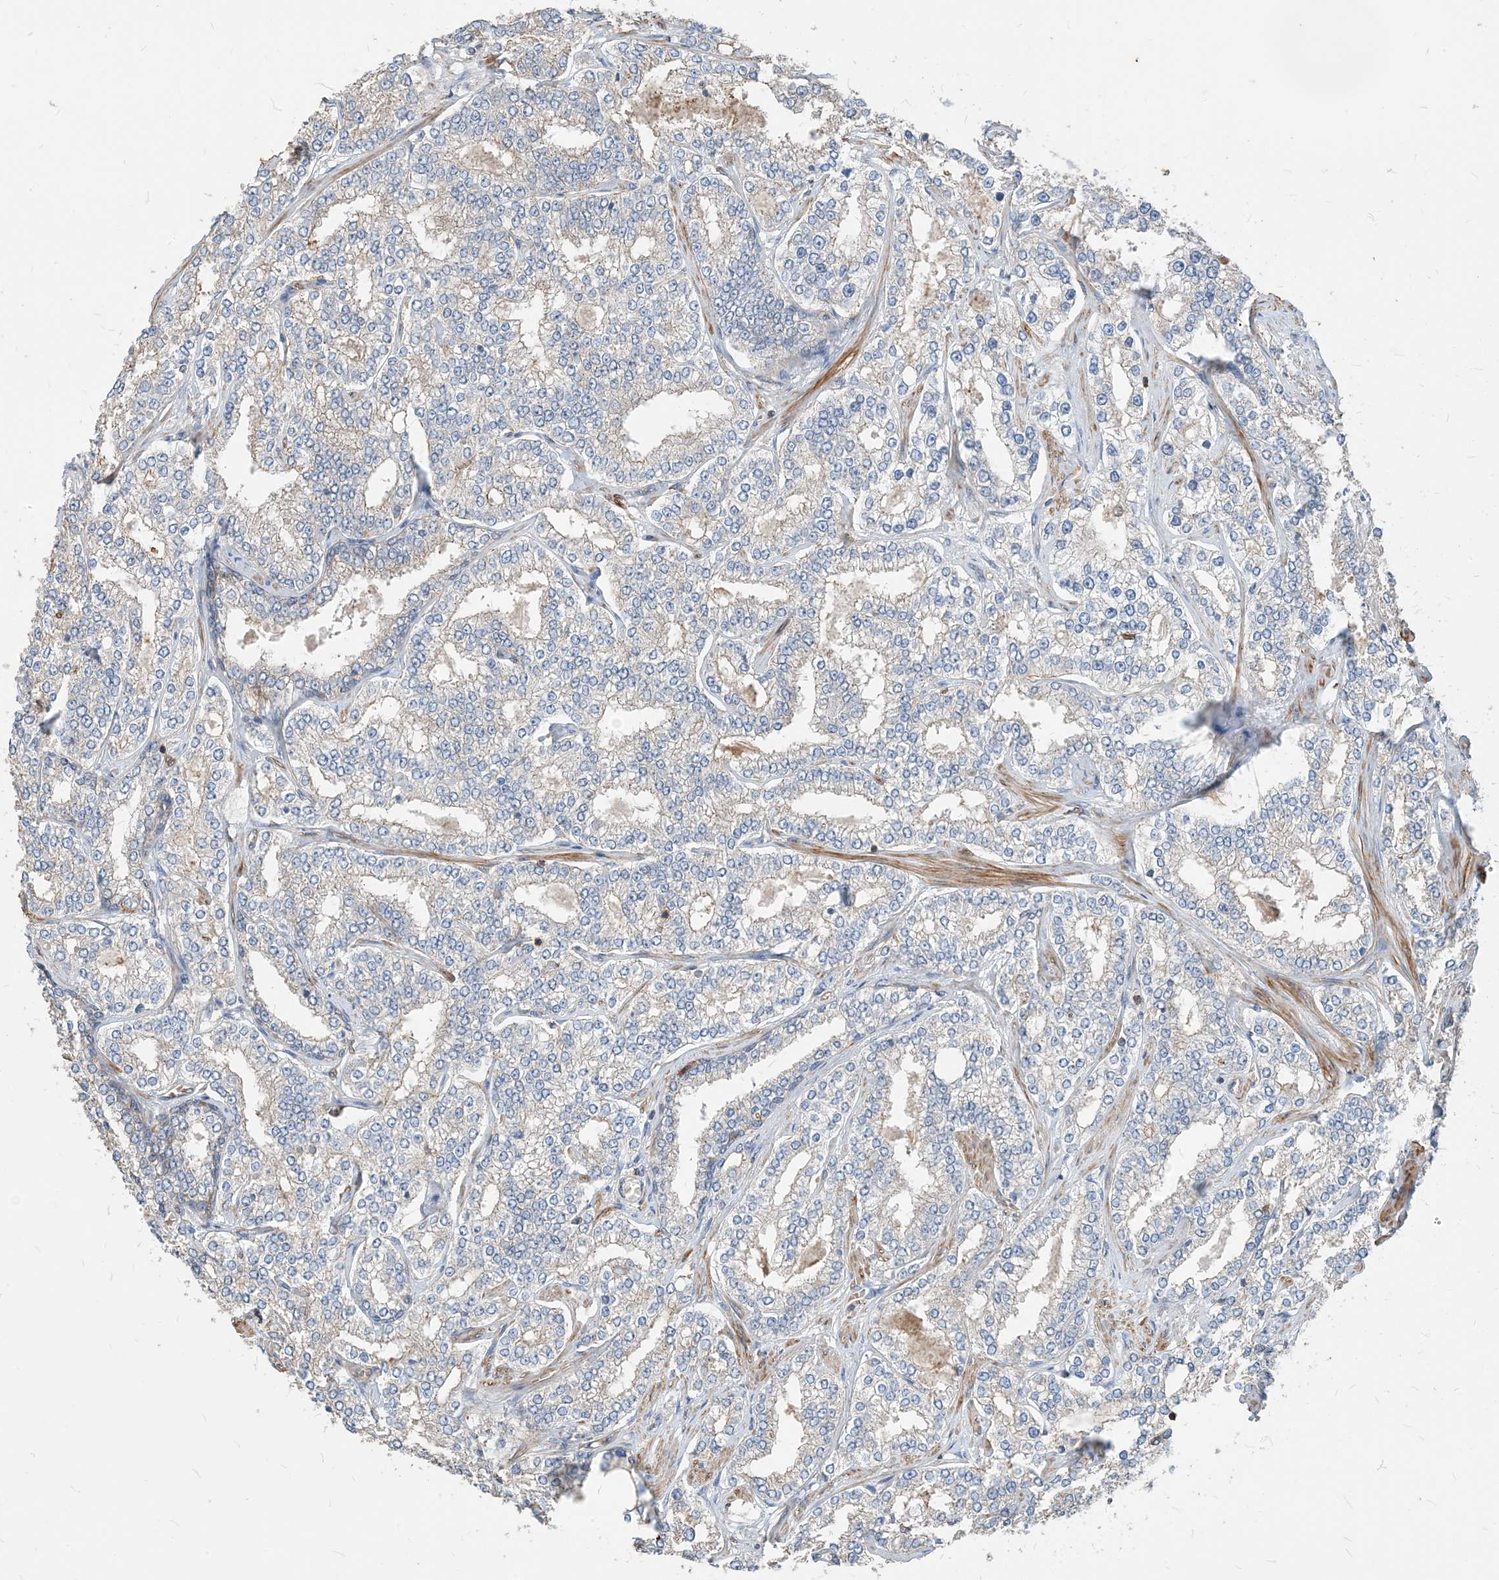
{"staining": {"intensity": "negative", "quantity": "none", "location": "none"}, "tissue": "prostate cancer", "cell_type": "Tumor cells", "image_type": "cancer", "snomed": [{"axis": "morphology", "description": "Normal tissue, NOS"}, {"axis": "morphology", "description": "Adenocarcinoma, High grade"}, {"axis": "topography", "description": "Prostate"}], "caption": "An immunohistochemistry (IHC) photomicrograph of prostate high-grade adenocarcinoma is shown. There is no staining in tumor cells of prostate high-grade adenocarcinoma. (IHC, brightfield microscopy, high magnification).", "gene": "PARVG", "patient": {"sex": "male", "age": 83}}